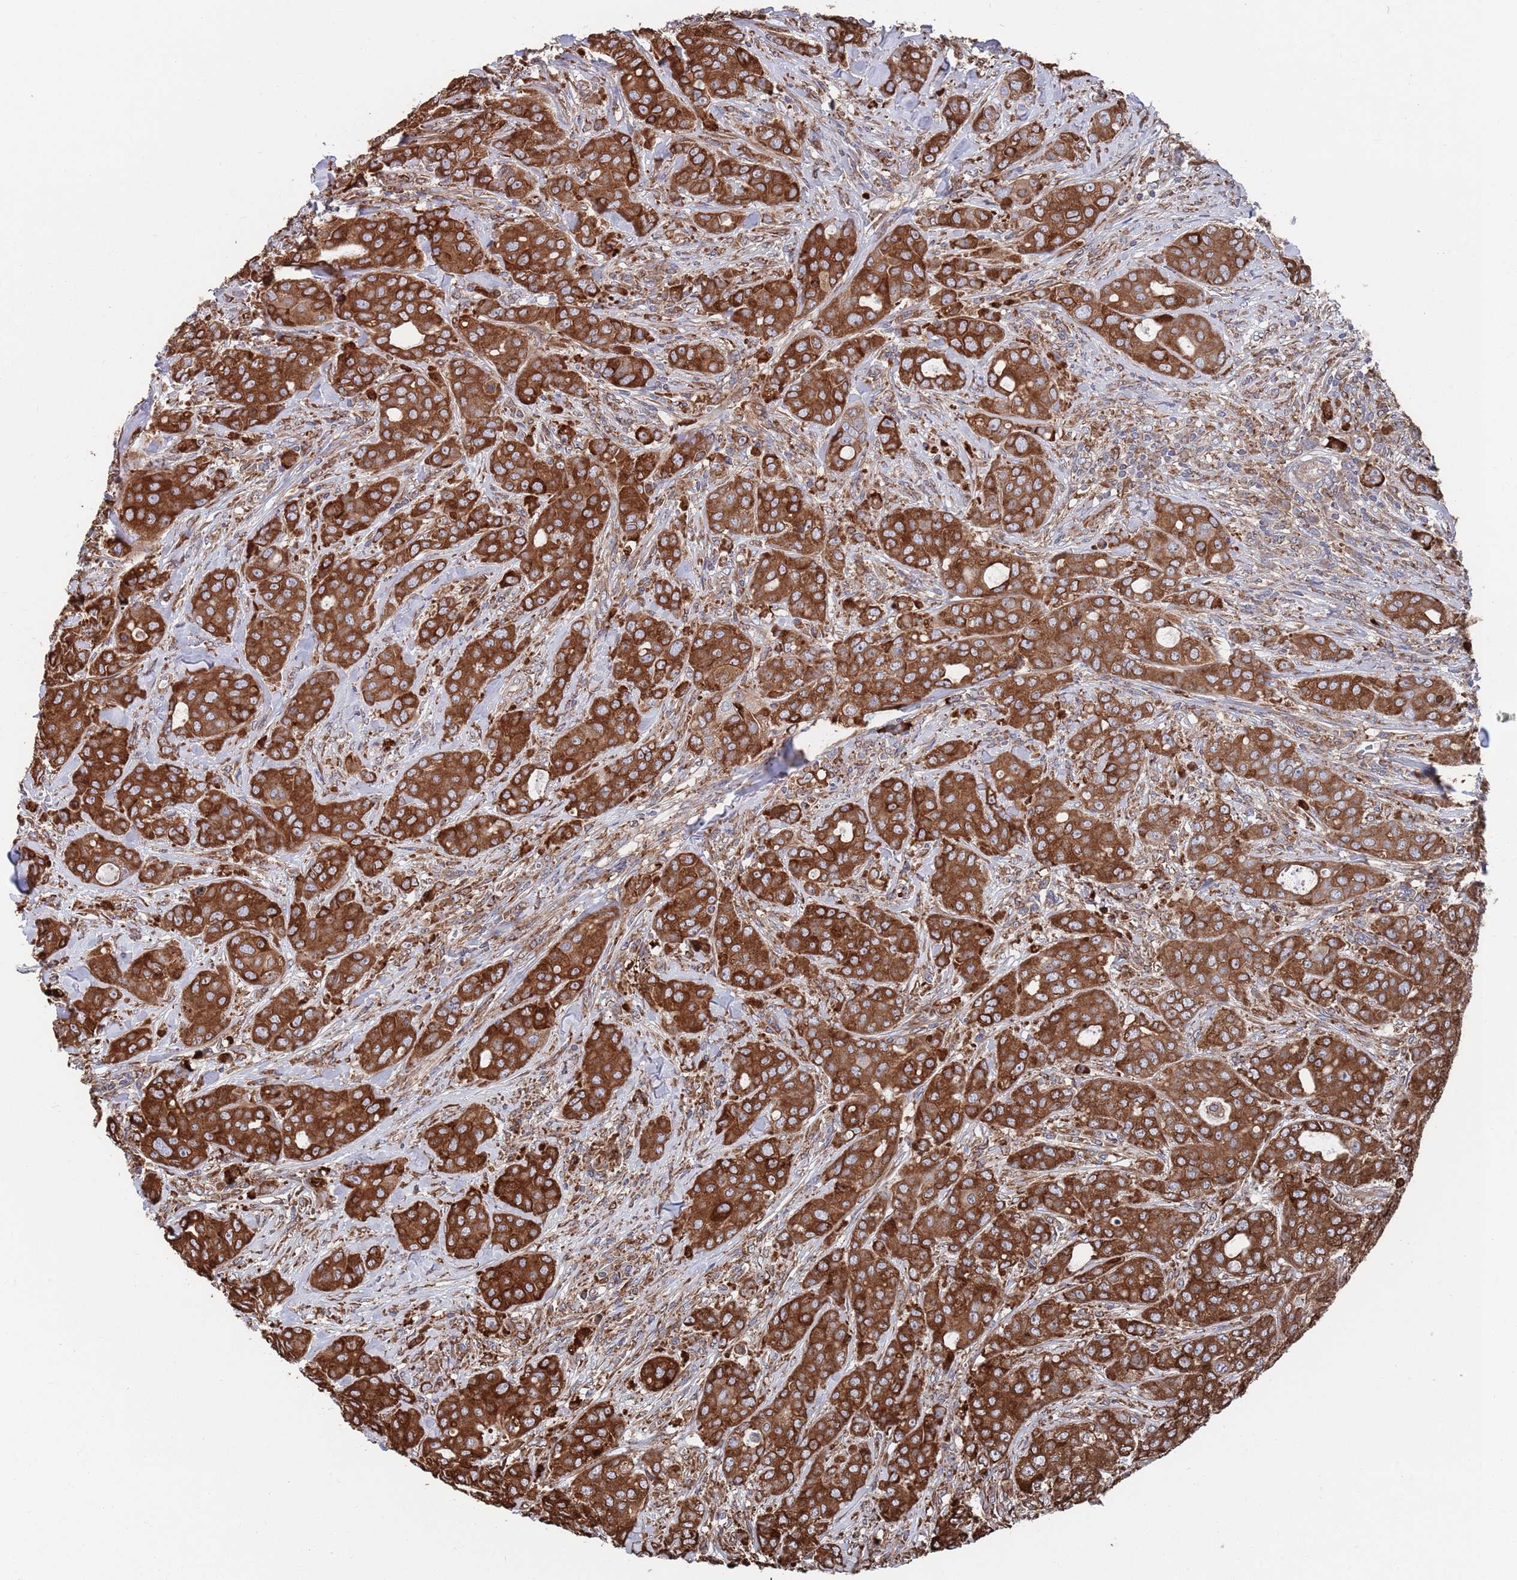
{"staining": {"intensity": "strong", "quantity": ">75%", "location": "cytoplasmic/membranous"}, "tissue": "breast cancer", "cell_type": "Tumor cells", "image_type": "cancer", "snomed": [{"axis": "morphology", "description": "Duct carcinoma"}, {"axis": "topography", "description": "Breast"}], "caption": "Immunohistochemistry (IHC) (DAB (3,3'-diaminobenzidine)) staining of human breast cancer (invasive ductal carcinoma) reveals strong cytoplasmic/membranous protein staining in about >75% of tumor cells.", "gene": "GID8", "patient": {"sex": "female", "age": 43}}